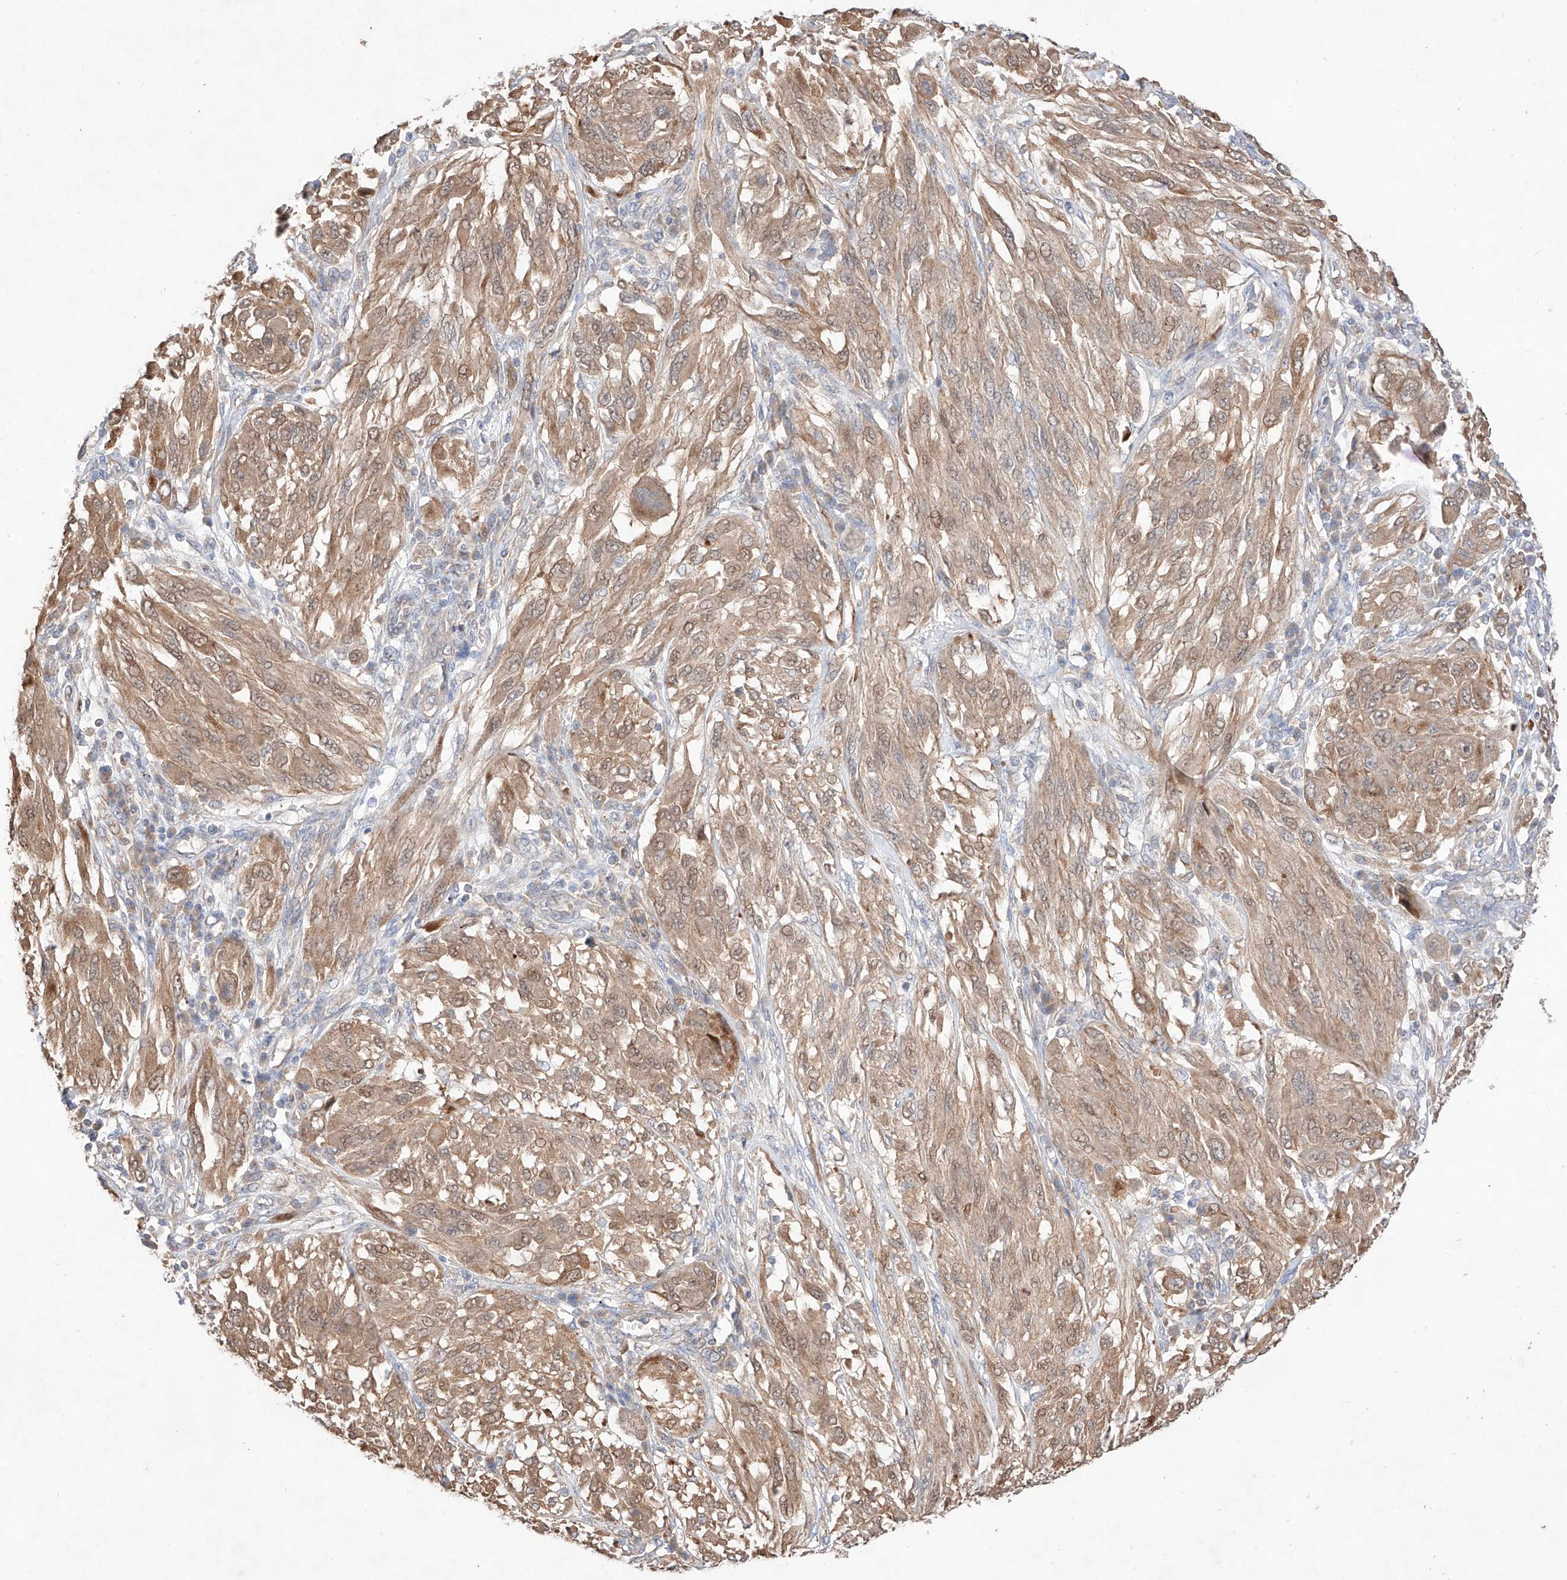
{"staining": {"intensity": "weak", "quantity": ">75%", "location": "cytoplasmic/membranous,nuclear"}, "tissue": "melanoma", "cell_type": "Tumor cells", "image_type": "cancer", "snomed": [{"axis": "morphology", "description": "Malignant melanoma, NOS"}, {"axis": "topography", "description": "Skin"}], "caption": "There is low levels of weak cytoplasmic/membranous and nuclear positivity in tumor cells of malignant melanoma, as demonstrated by immunohistochemical staining (brown color).", "gene": "C6orf62", "patient": {"sex": "female", "age": 91}}